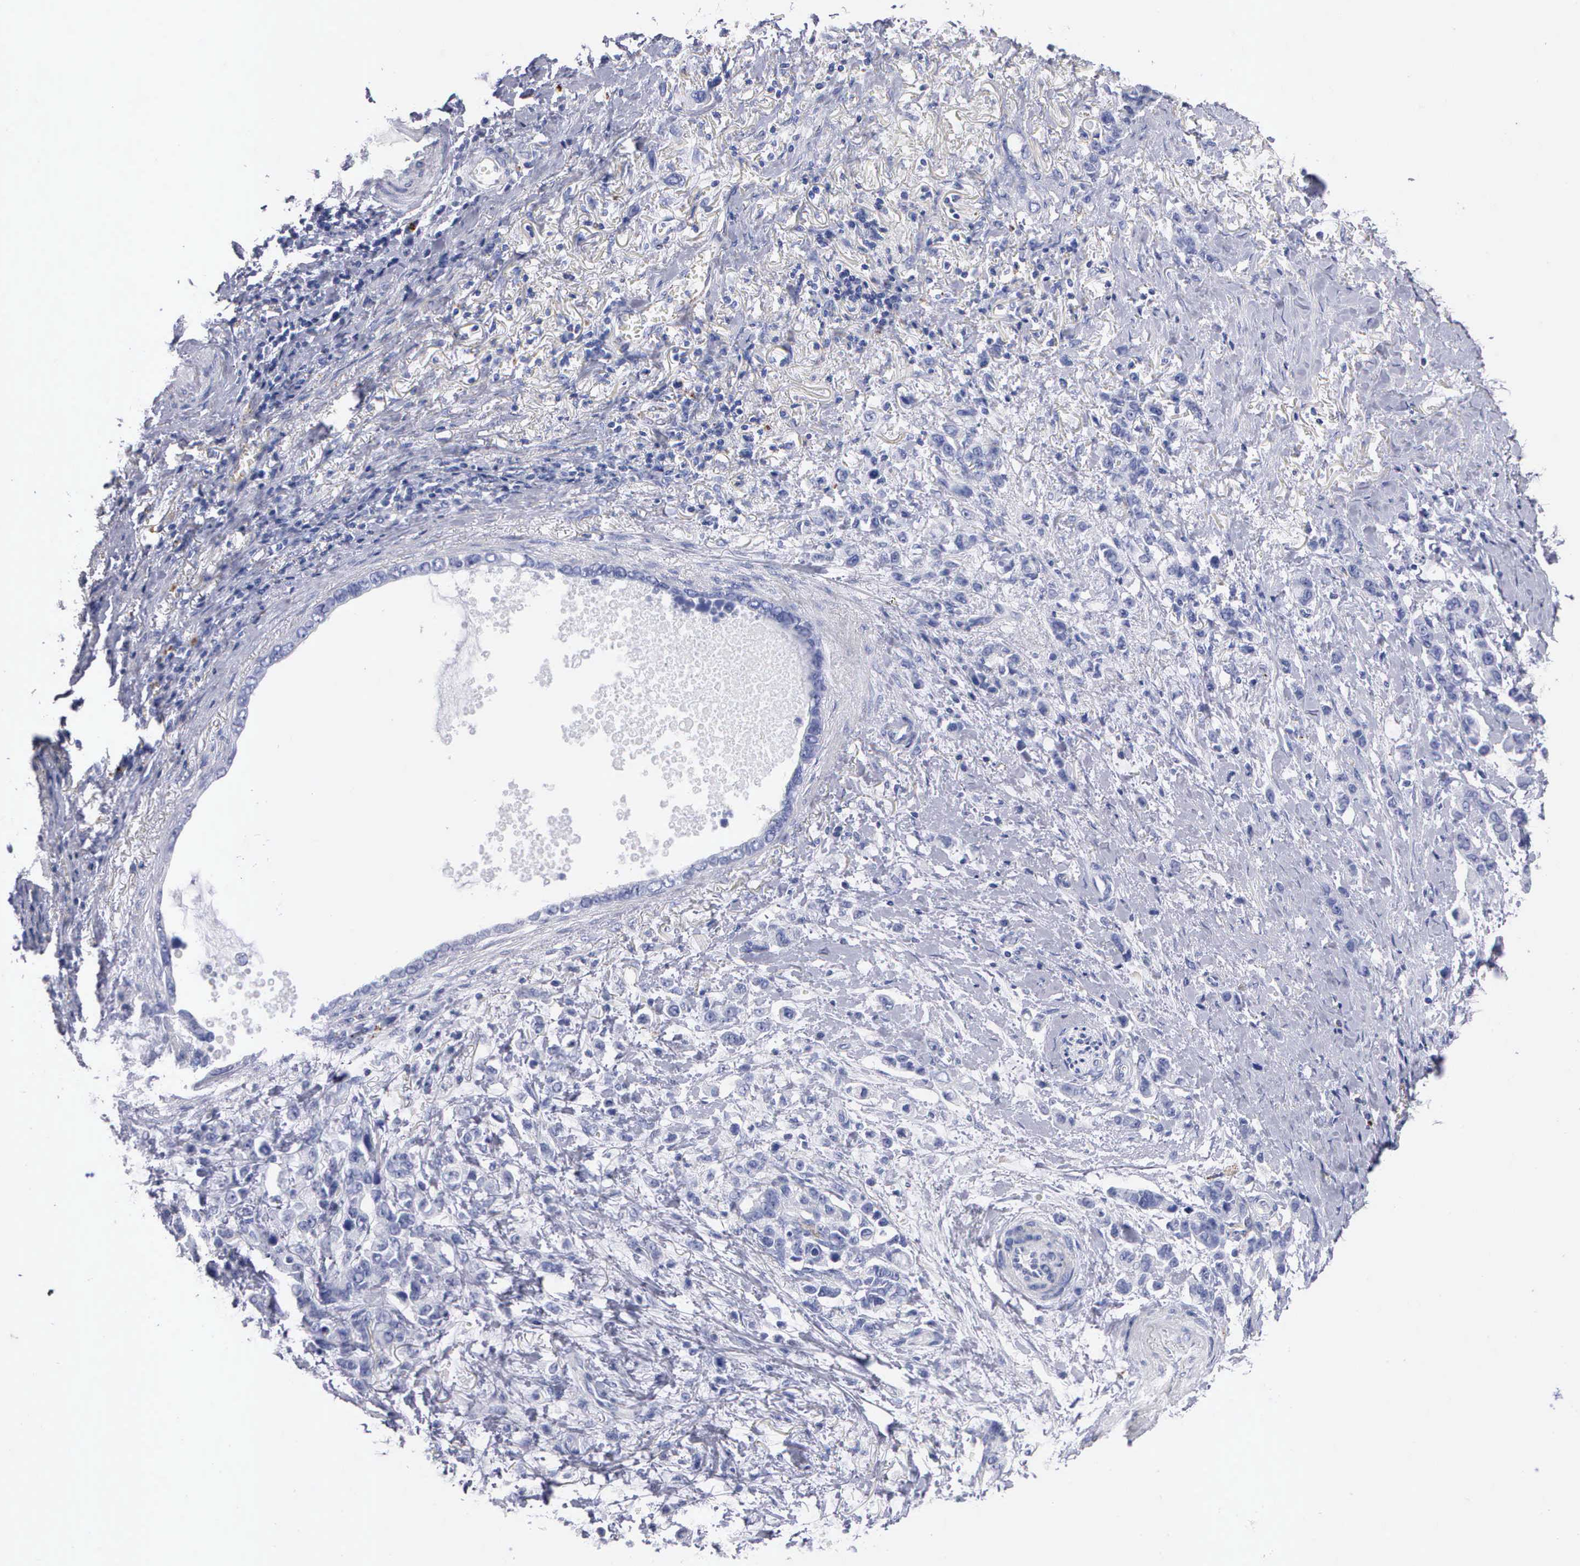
{"staining": {"intensity": "negative", "quantity": "none", "location": "none"}, "tissue": "stomach cancer", "cell_type": "Tumor cells", "image_type": "cancer", "snomed": [{"axis": "morphology", "description": "Adenocarcinoma, NOS"}, {"axis": "topography", "description": "Stomach"}], "caption": "The histopathology image demonstrates no significant positivity in tumor cells of stomach cancer.", "gene": "CTSL", "patient": {"sex": "male", "age": 78}}